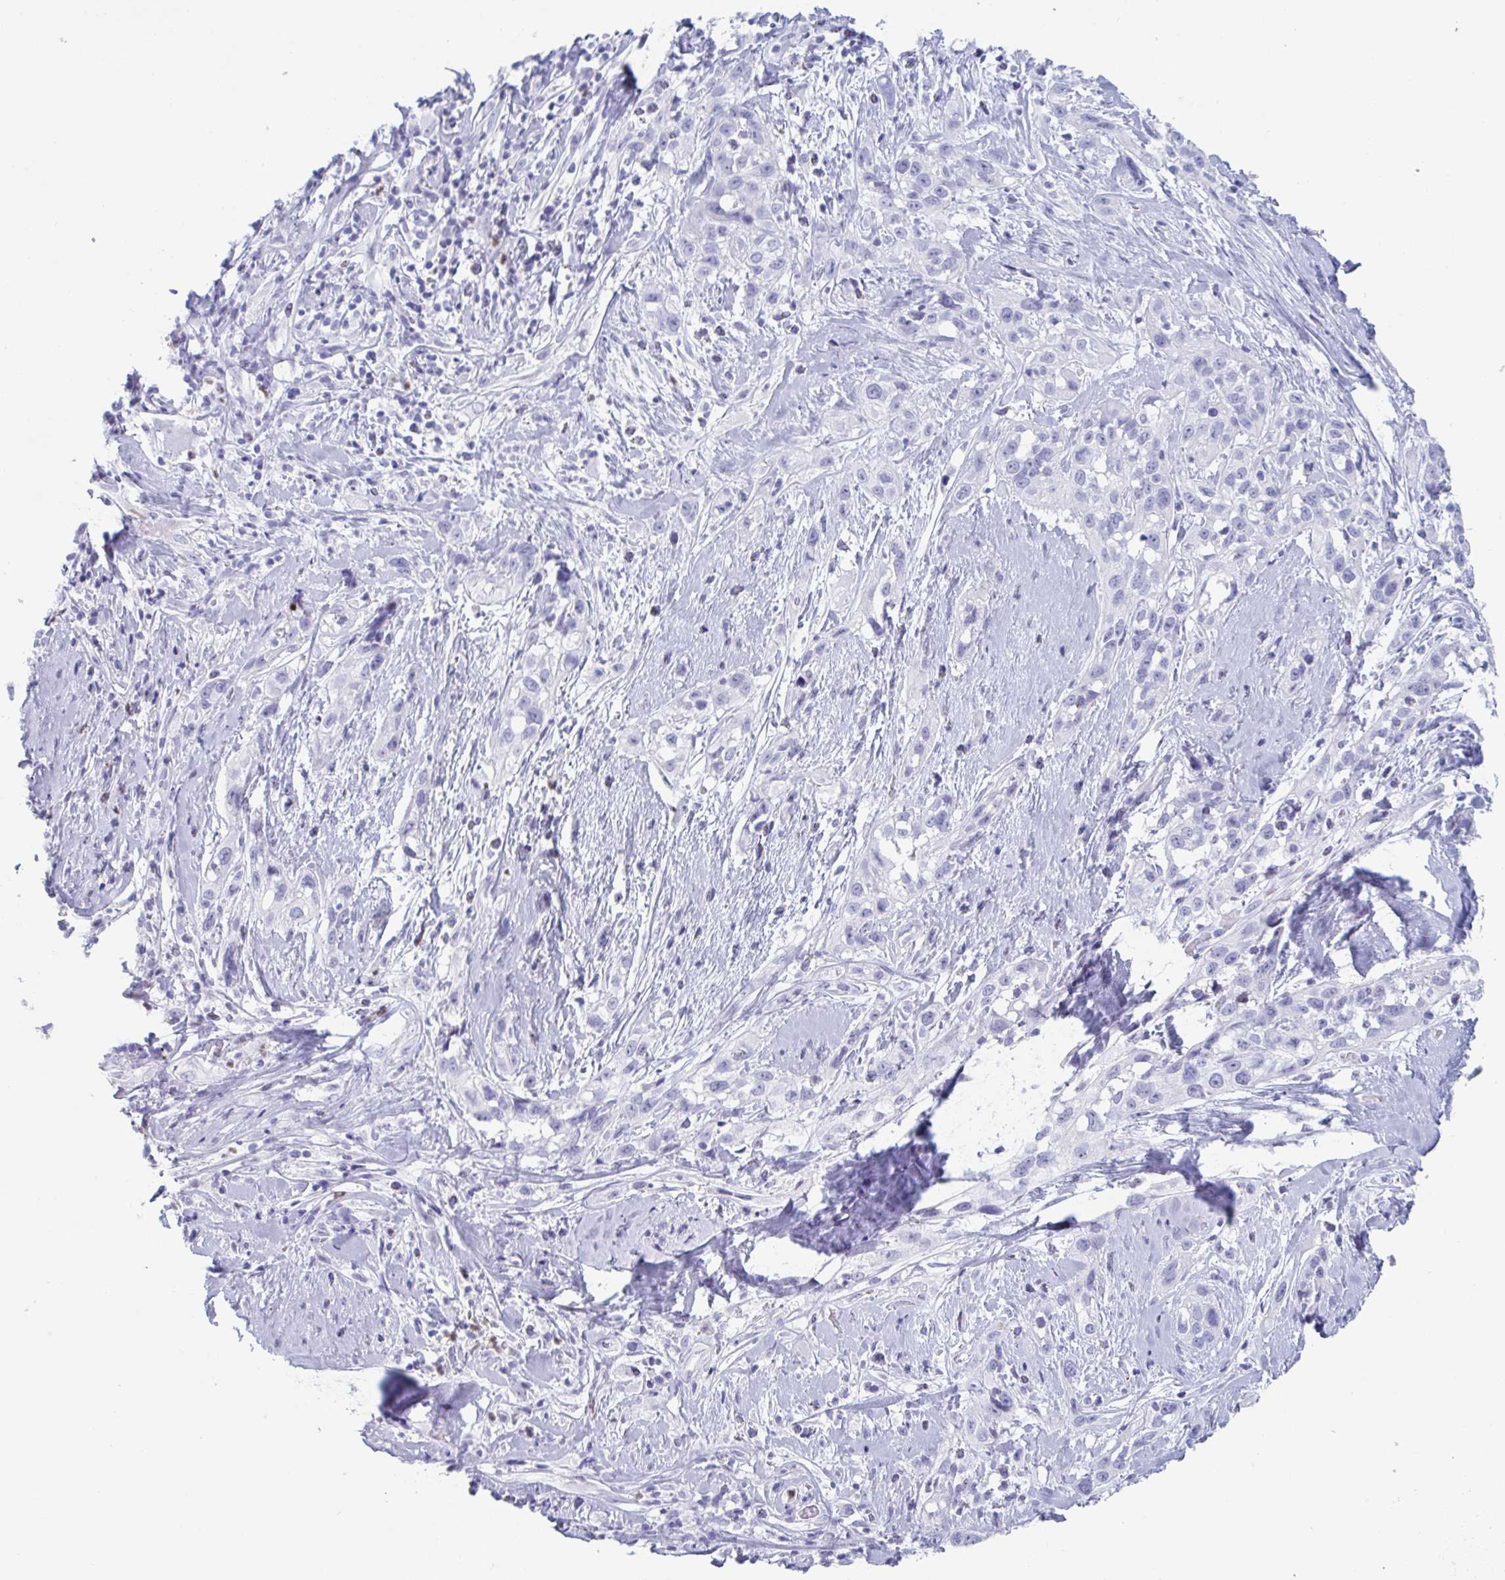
{"staining": {"intensity": "negative", "quantity": "none", "location": "none"}, "tissue": "skin cancer", "cell_type": "Tumor cells", "image_type": "cancer", "snomed": [{"axis": "morphology", "description": "Squamous cell carcinoma, NOS"}, {"axis": "topography", "description": "Skin"}], "caption": "There is no significant positivity in tumor cells of skin cancer.", "gene": "CYP4F11", "patient": {"sex": "male", "age": 82}}